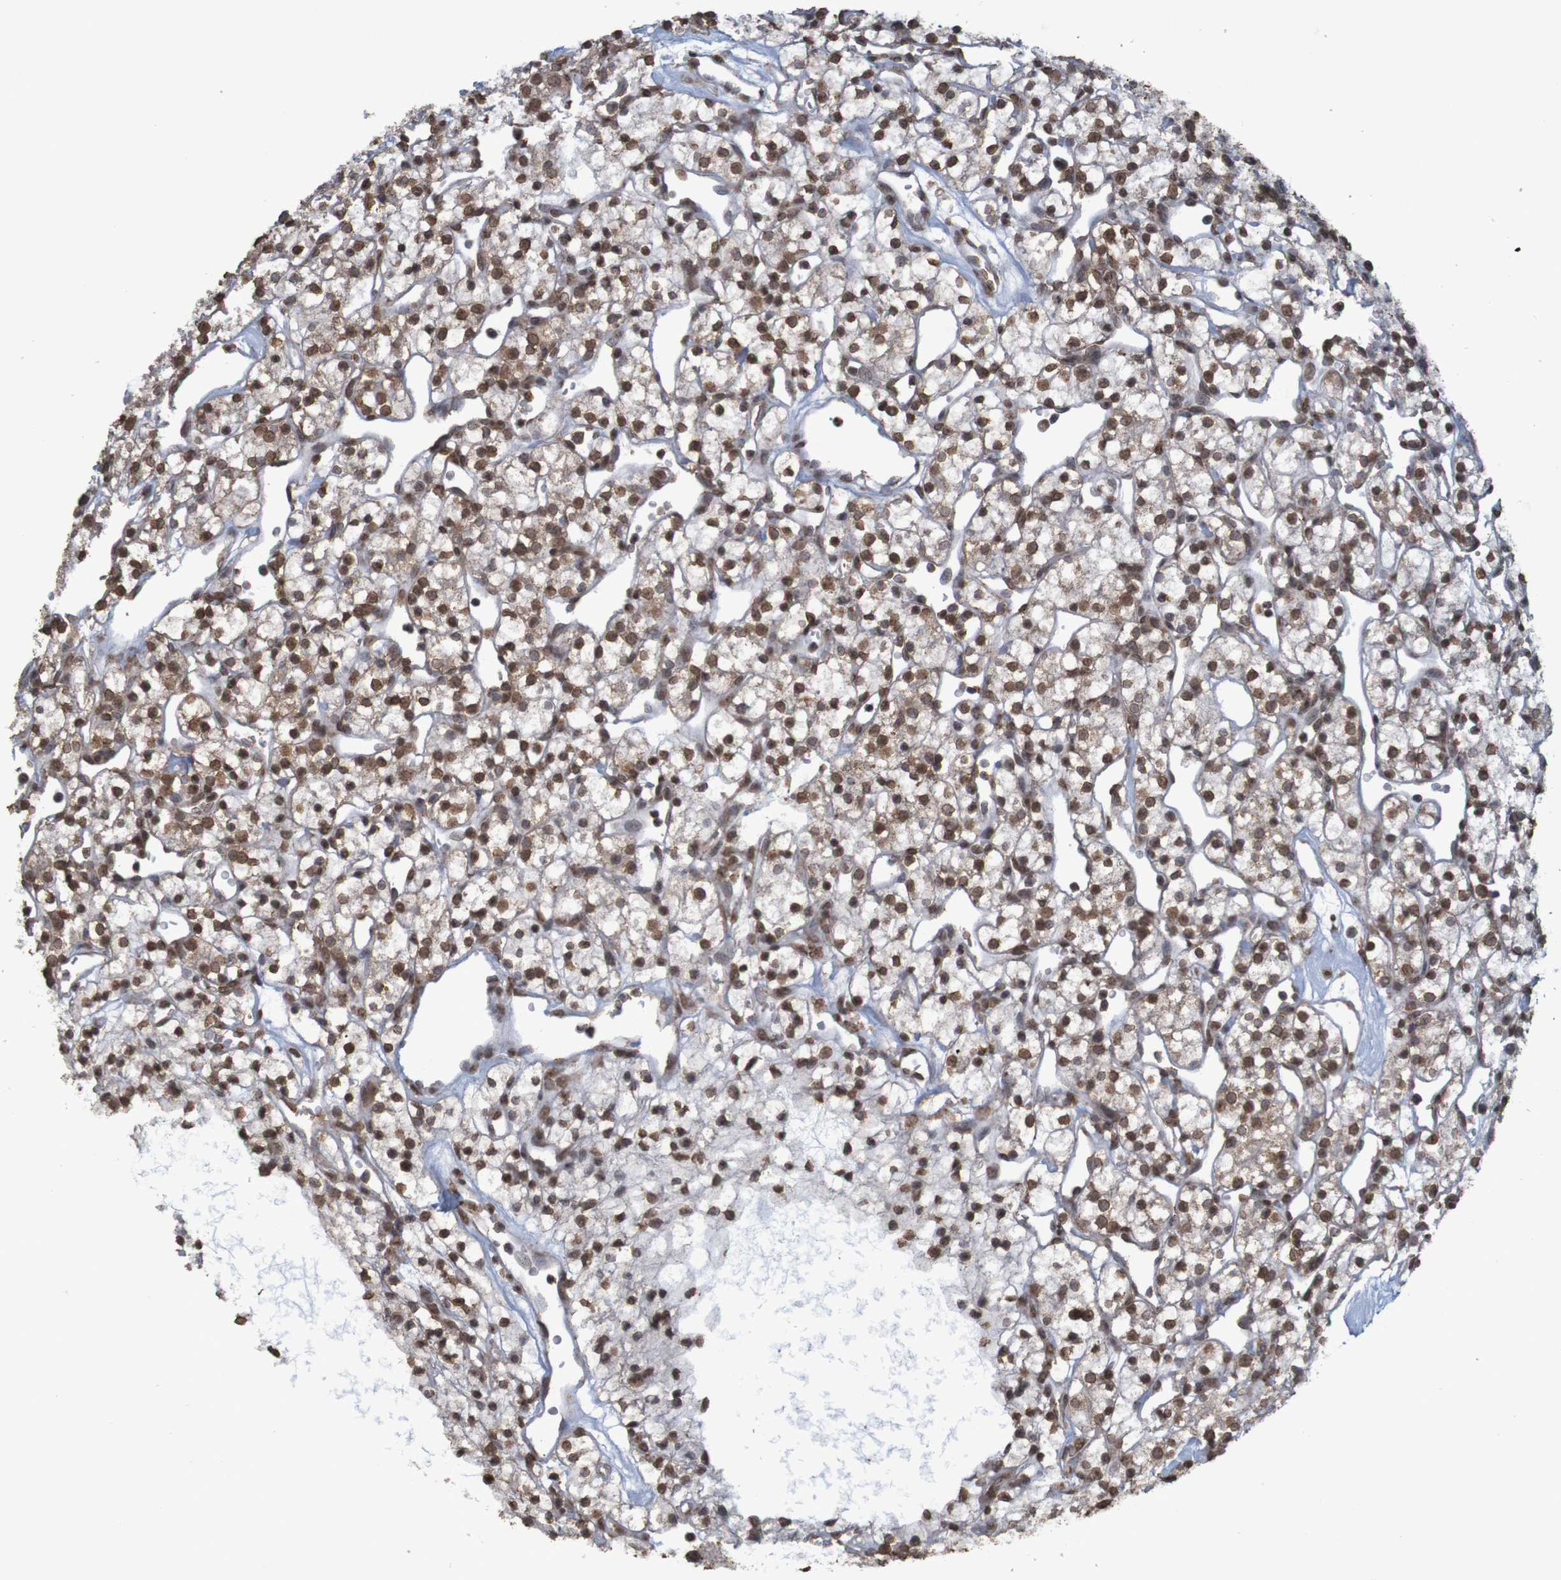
{"staining": {"intensity": "moderate", "quantity": ">75%", "location": "cytoplasmic/membranous,nuclear"}, "tissue": "renal cancer", "cell_type": "Tumor cells", "image_type": "cancer", "snomed": [{"axis": "morphology", "description": "Adenocarcinoma, NOS"}, {"axis": "topography", "description": "Kidney"}], "caption": "The image reveals staining of adenocarcinoma (renal), revealing moderate cytoplasmic/membranous and nuclear protein staining (brown color) within tumor cells. Ihc stains the protein of interest in brown and the nuclei are stained blue.", "gene": "GFI1", "patient": {"sex": "female", "age": 60}}